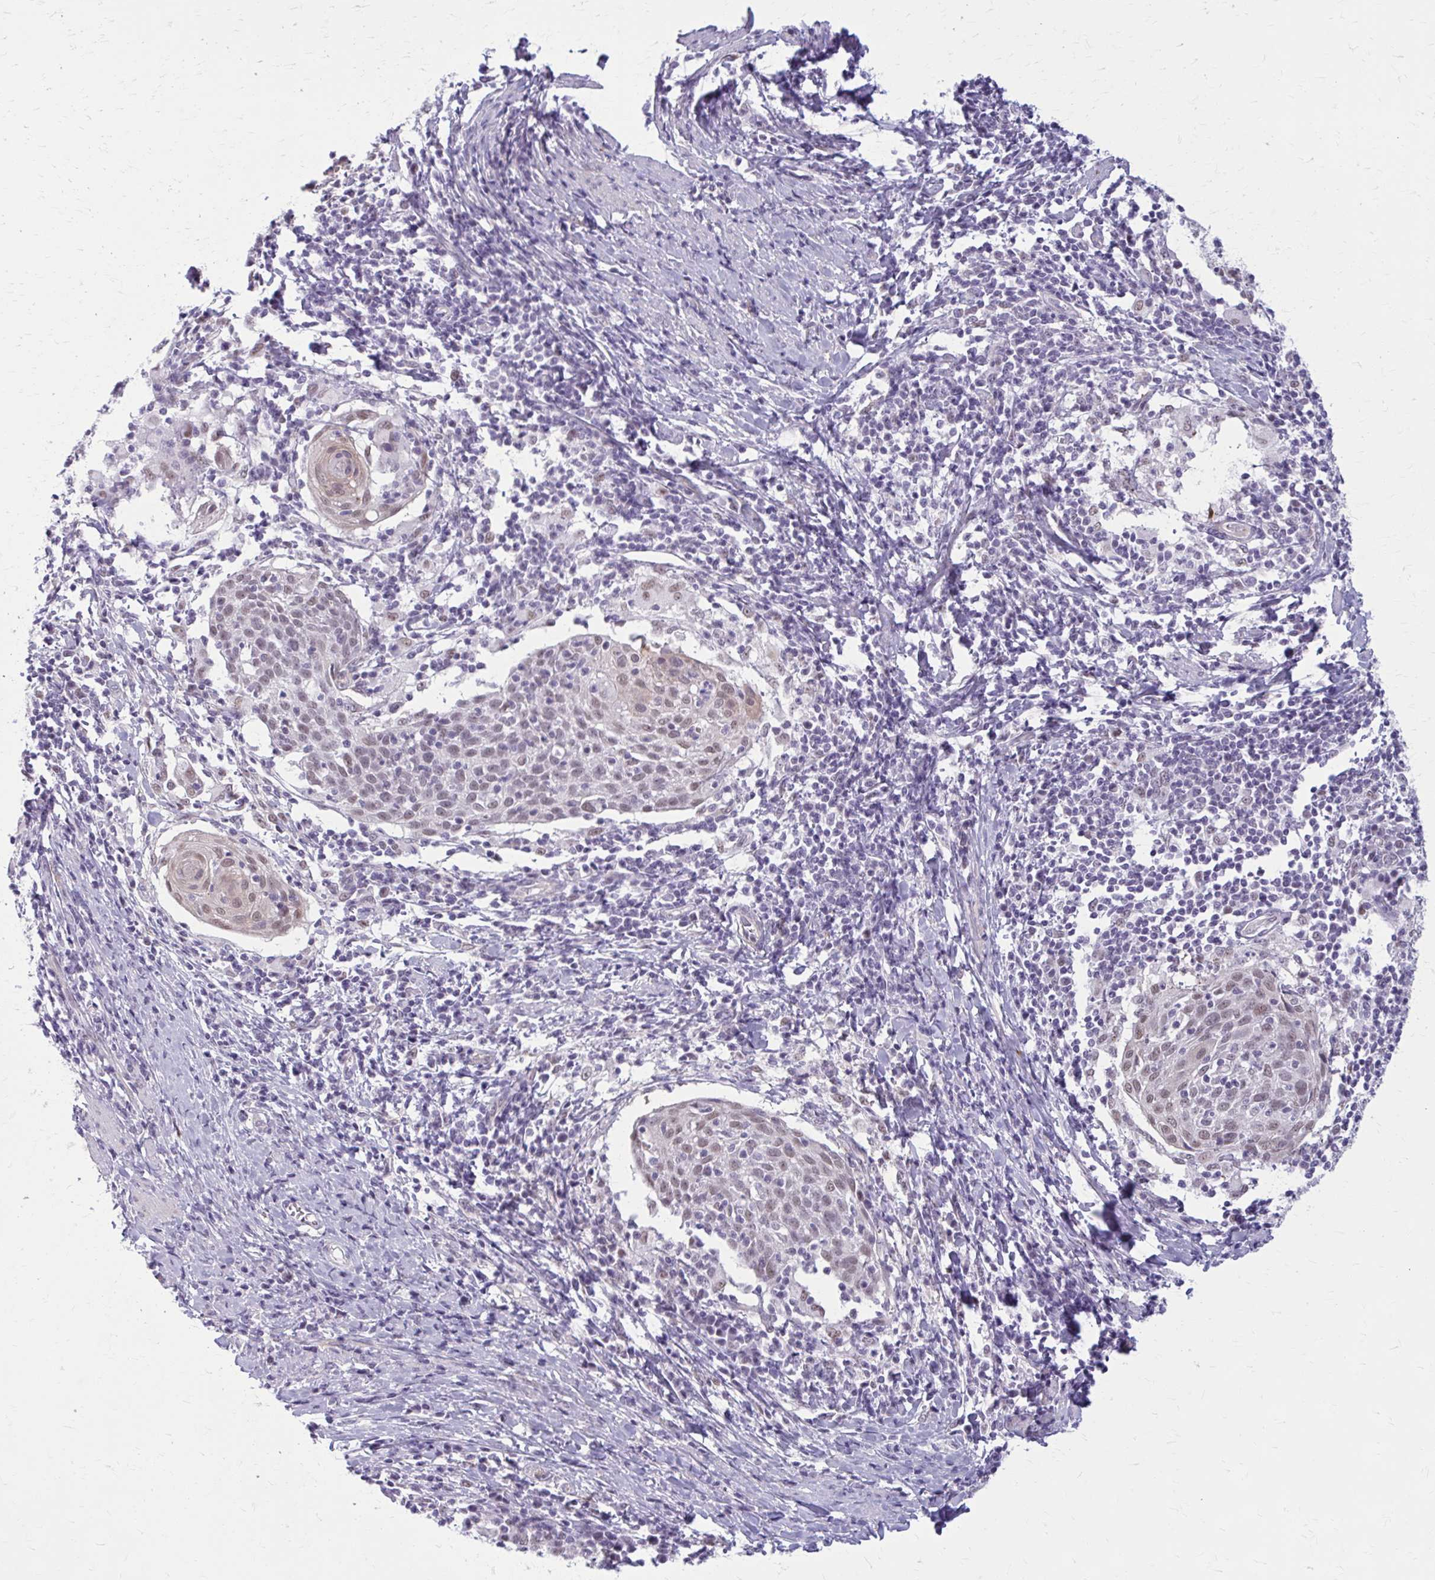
{"staining": {"intensity": "weak", "quantity": "25%-75%", "location": "nuclear"}, "tissue": "cervical cancer", "cell_type": "Tumor cells", "image_type": "cancer", "snomed": [{"axis": "morphology", "description": "Squamous cell carcinoma, NOS"}, {"axis": "topography", "description": "Cervix"}], "caption": "IHC photomicrograph of neoplastic tissue: cervical cancer stained using IHC displays low levels of weak protein expression localized specifically in the nuclear of tumor cells, appearing as a nuclear brown color.", "gene": "NUMBL", "patient": {"sex": "female", "age": 52}}